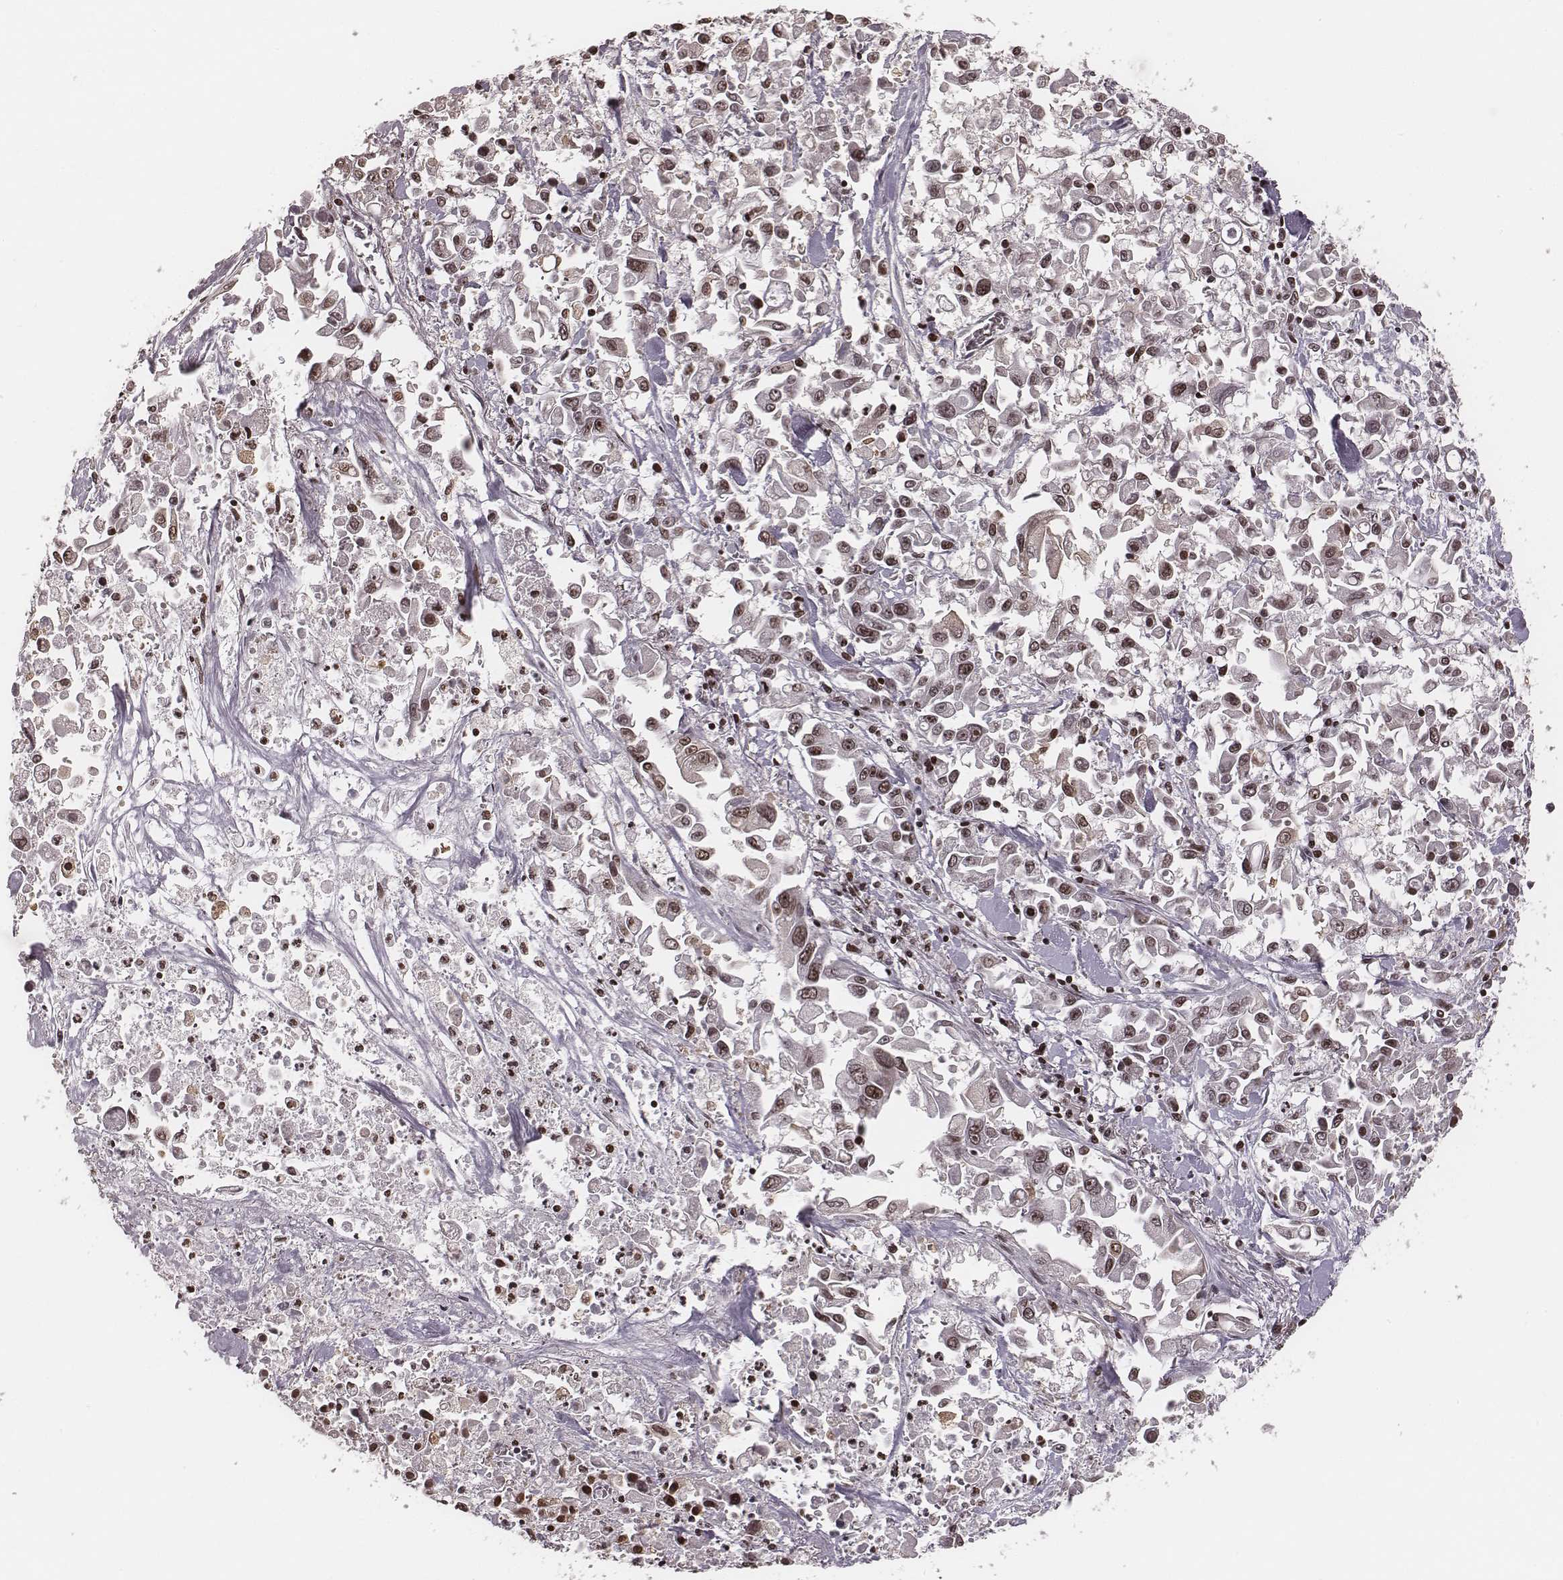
{"staining": {"intensity": "weak", "quantity": "25%-75%", "location": "nuclear"}, "tissue": "pancreatic cancer", "cell_type": "Tumor cells", "image_type": "cancer", "snomed": [{"axis": "morphology", "description": "Adenocarcinoma, NOS"}, {"axis": "topography", "description": "Pancreas"}], "caption": "This is a micrograph of IHC staining of adenocarcinoma (pancreatic), which shows weak positivity in the nuclear of tumor cells.", "gene": "VRK3", "patient": {"sex": "female", "age": 83}}